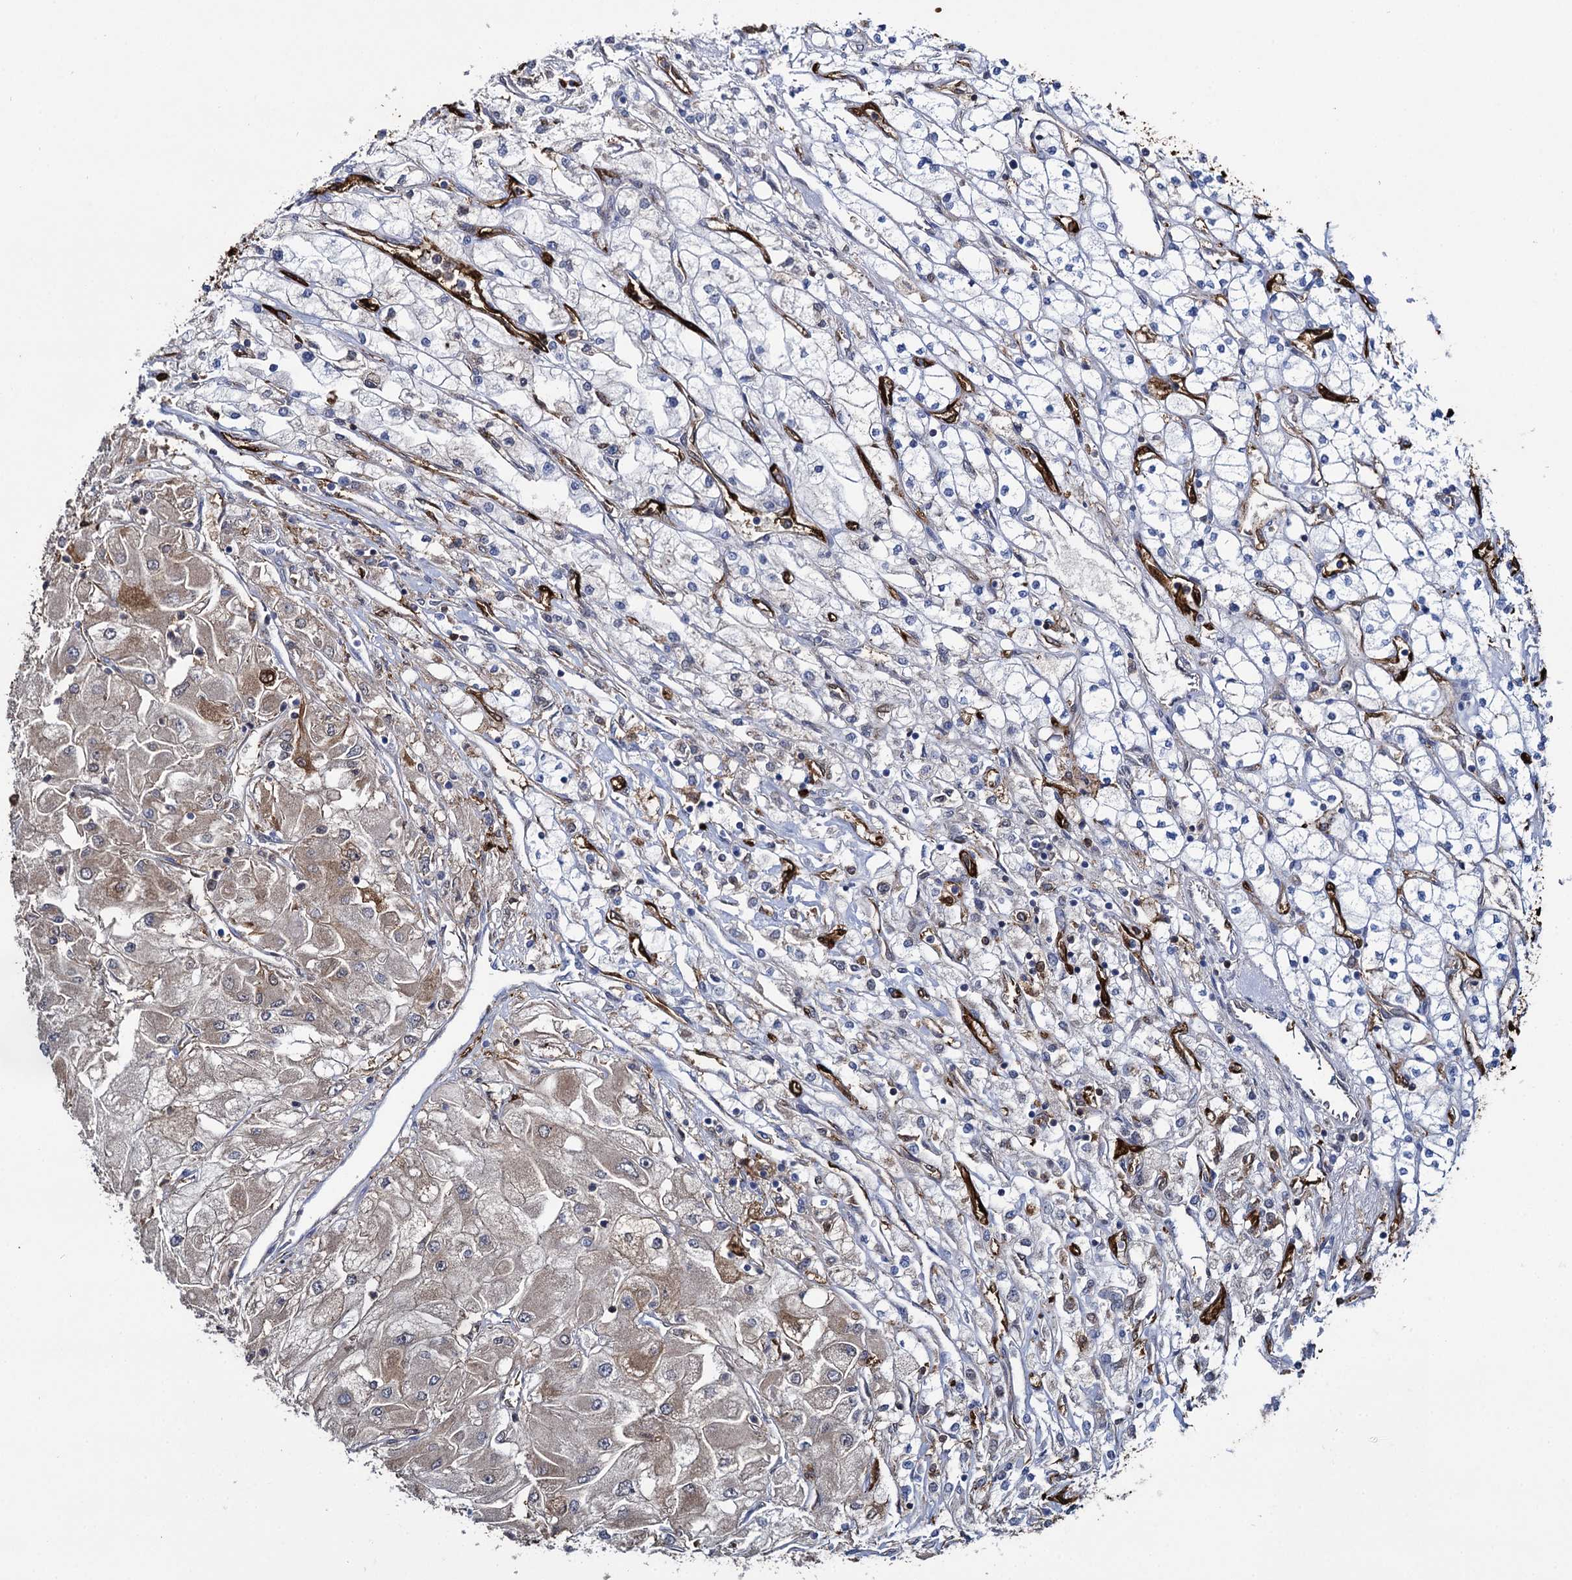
{"staining": {"intensity": "weak", "quantity": "<25%", "location": "cytoplasmic/membranous"}, "tissue": "renal cancer", "cell_type": "Tumor cells", "image_type": "cancer", "snomed": [{"axis": "morphology", "description": "Adenocarcinoma, NOS"}, {"axis": "topography", "description": "Kidney"}], "caption": "High power microscopy photomicrograph of an immunohistochemistry (IHC) image of renal adenocarcinoma, revealing no significant staining in tumor cells.", "gene": "FABP5", "patient": {"sex": "male", "age": 80}}